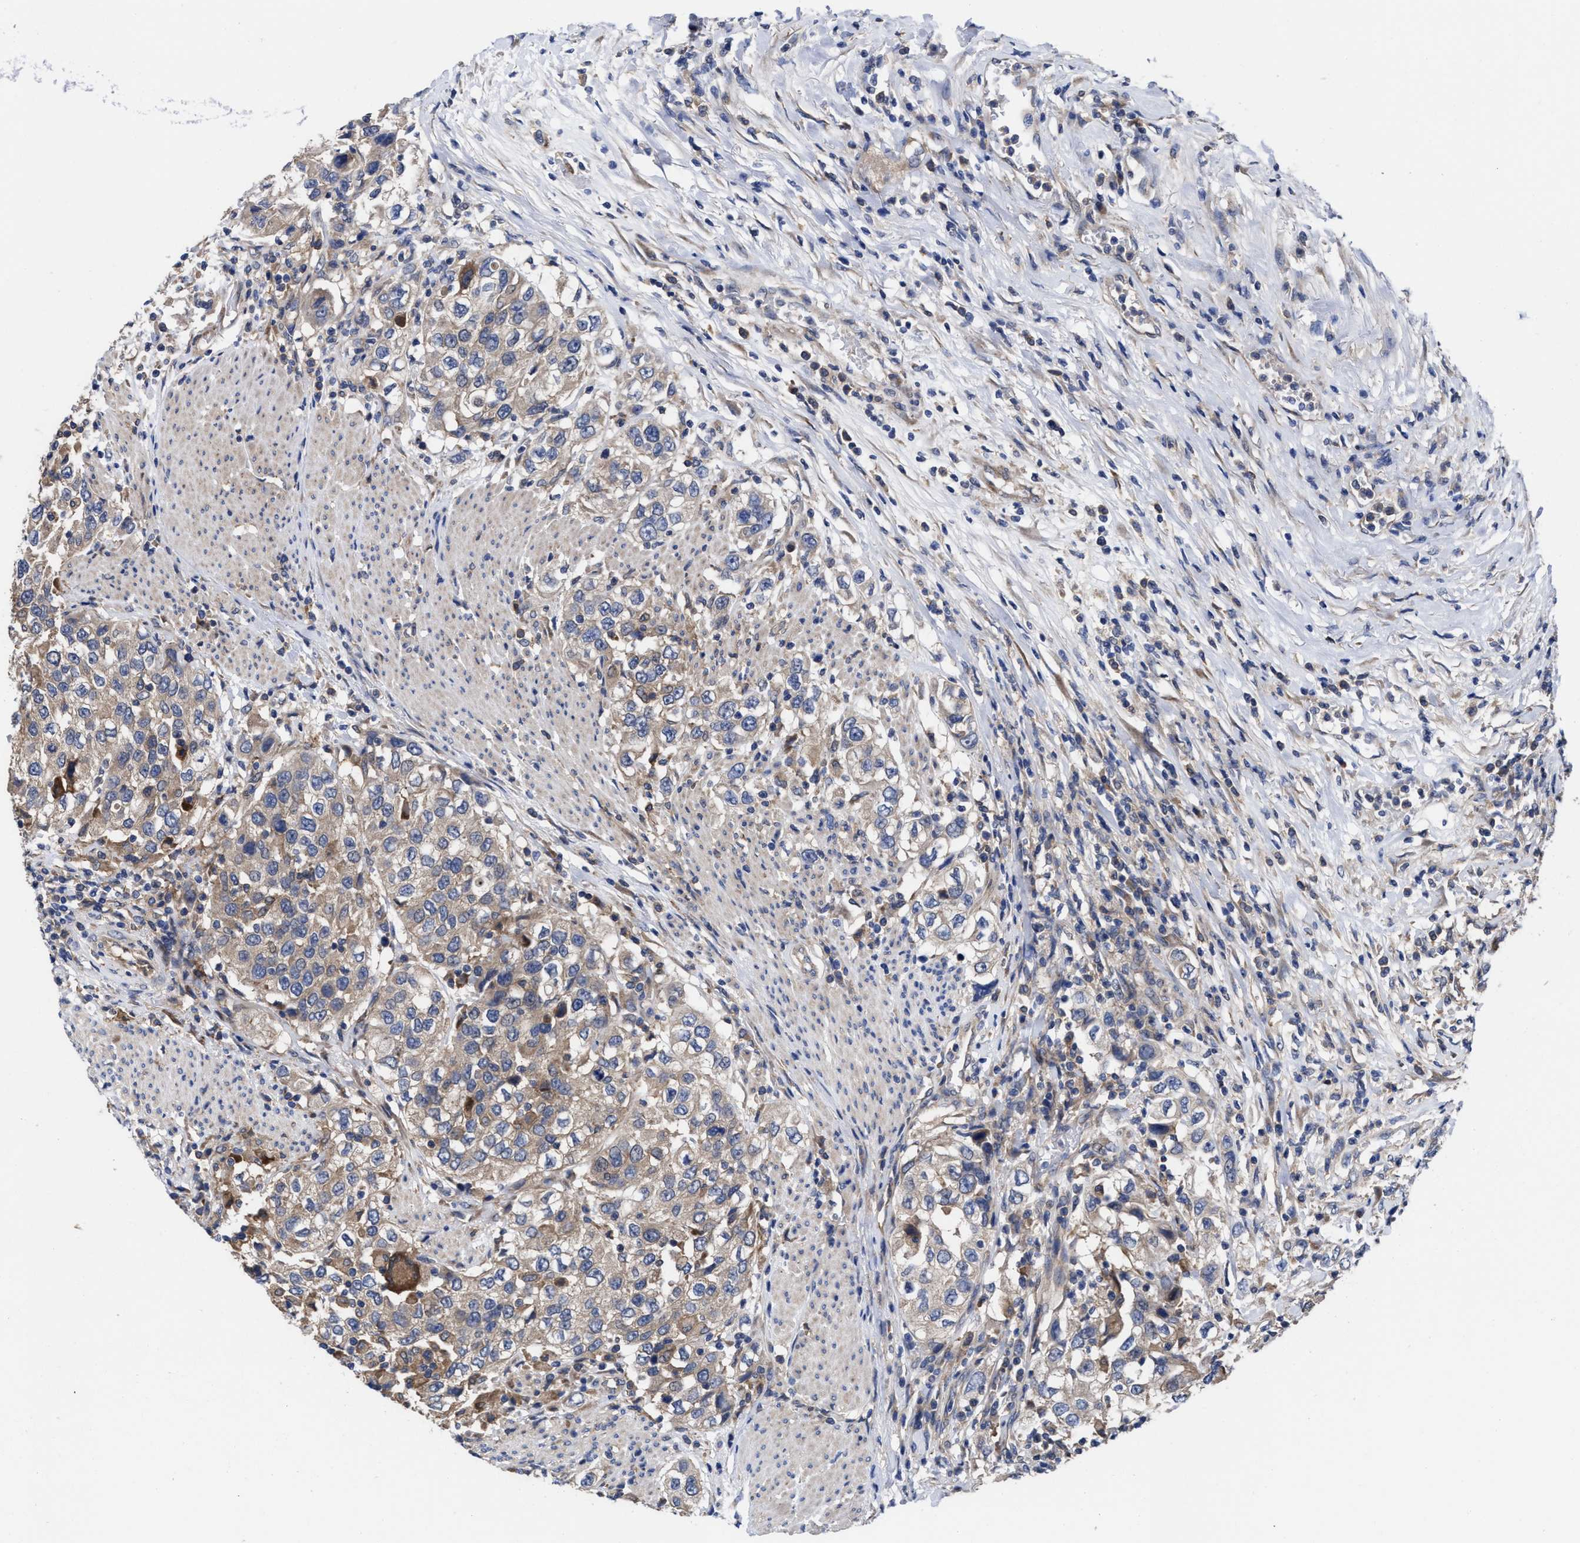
{"staining": {"intensity": "moderate", "quantity": ">75%", "location": "cytoplasmic/membranous"}, "tissue": "urothelial cancer", "cell_type": "Tumor cells", "image_type": "cancer", "snomed": [{"axis": "morphology", "description": "Urothelial carcinoma, High grade"}, {"axis": "topography", "description": "Urinary bladder"}], "caption": "This photomicrograph reveals urothelial carcinoma (high-grade) stained with IHC to label a protein in brown. The cytoplasmic/membranous of tumor cells show moderate positivity for the protein. Nuclei are counter-stained blue.", "gene": "TXNDC17", "patient": {"sex": "female", "age": 80}}